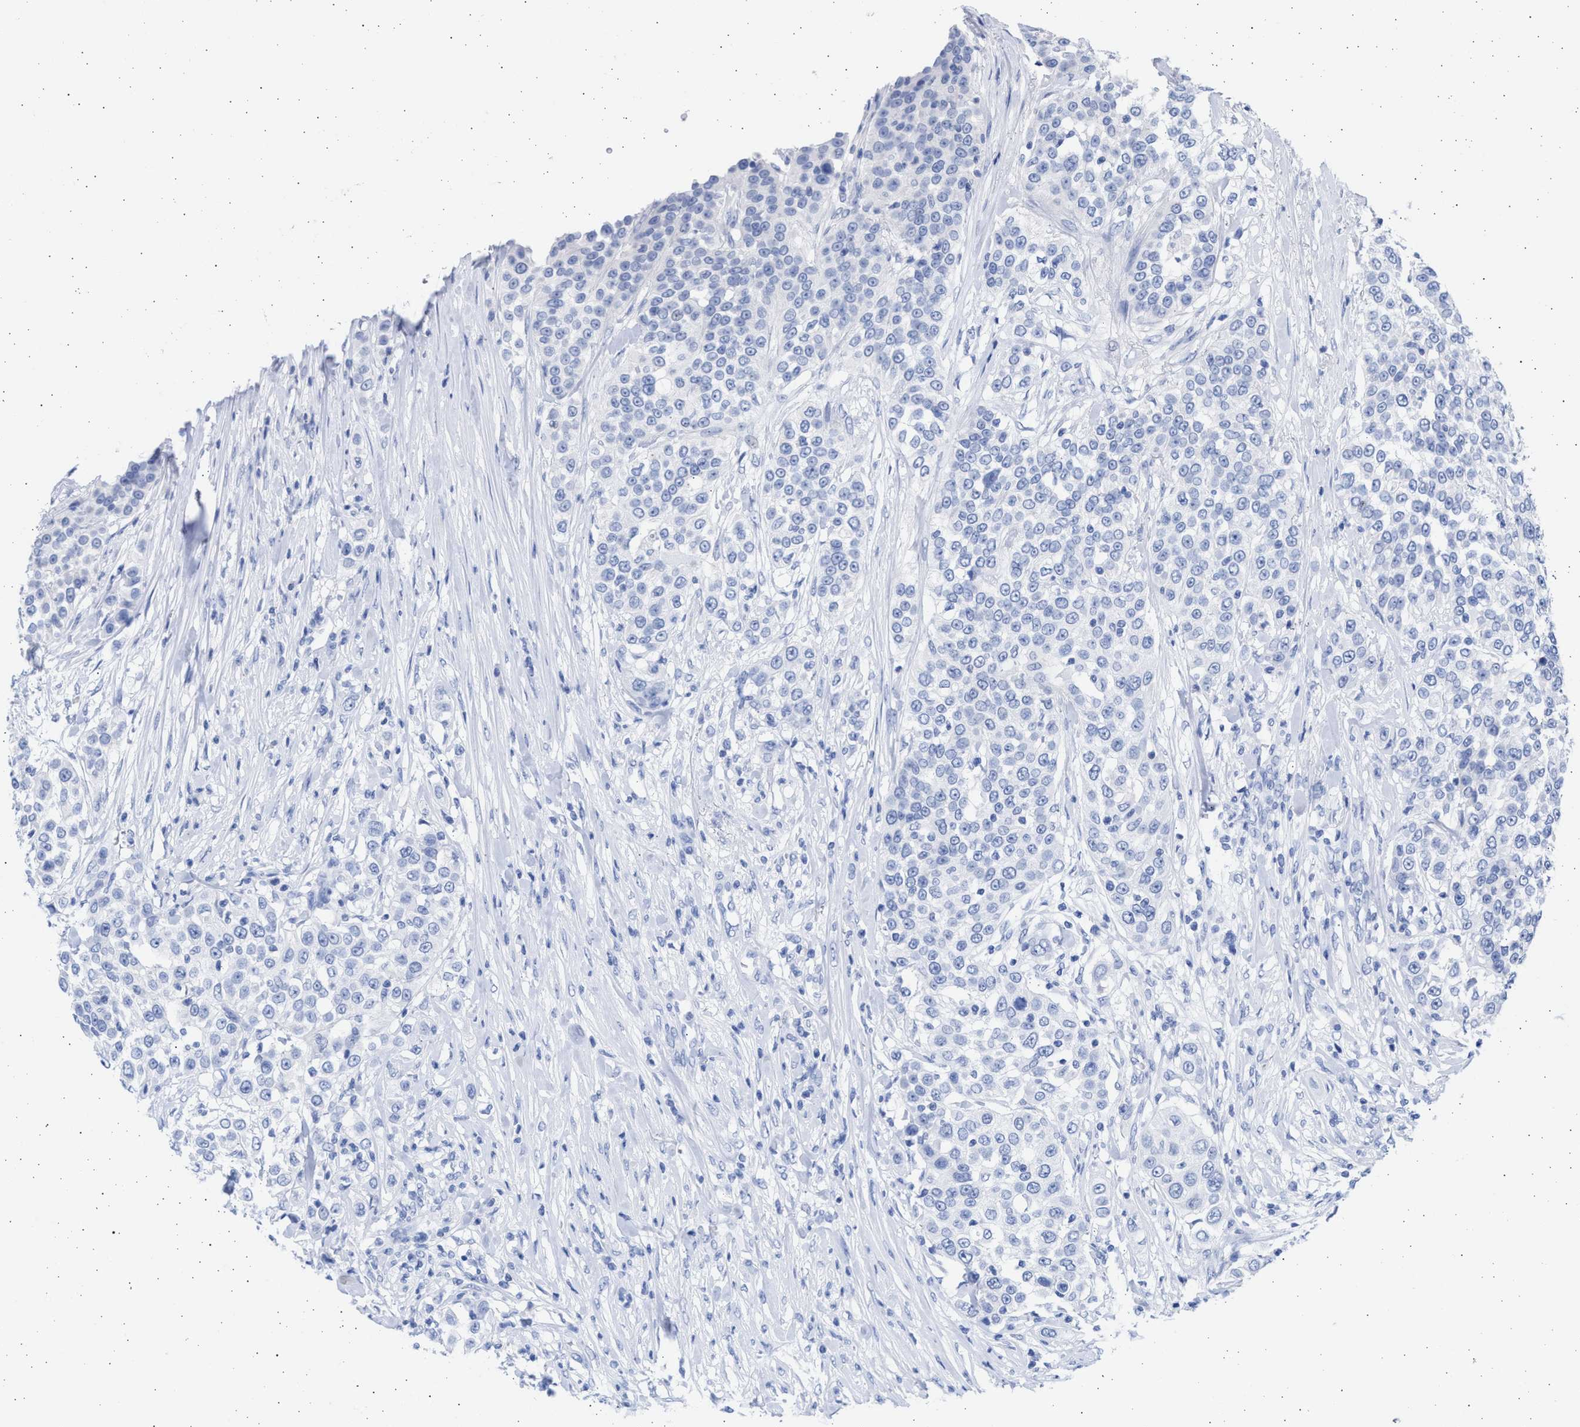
{"staining": {"intensity": "negative", "quantity": "none", "location": "none"}, "tissue": "urothelial cancer", "cell_type": "Tumor cells", "image_type": "cancer", "snomed": [{"axis": "morphology", "description": "Urothelial carcinoma, High grade"}, {"axis": "topography", "description": "Urinary bladder"}], "caption": "Immunohistochemistry (IHC) of human urothelial cancer displays no staining in tumor cells. (DAB immunohistochemistry (IHC), high magnification).", "gene": "ALDOC", "patient": {"sex": "female", "age": 80}}